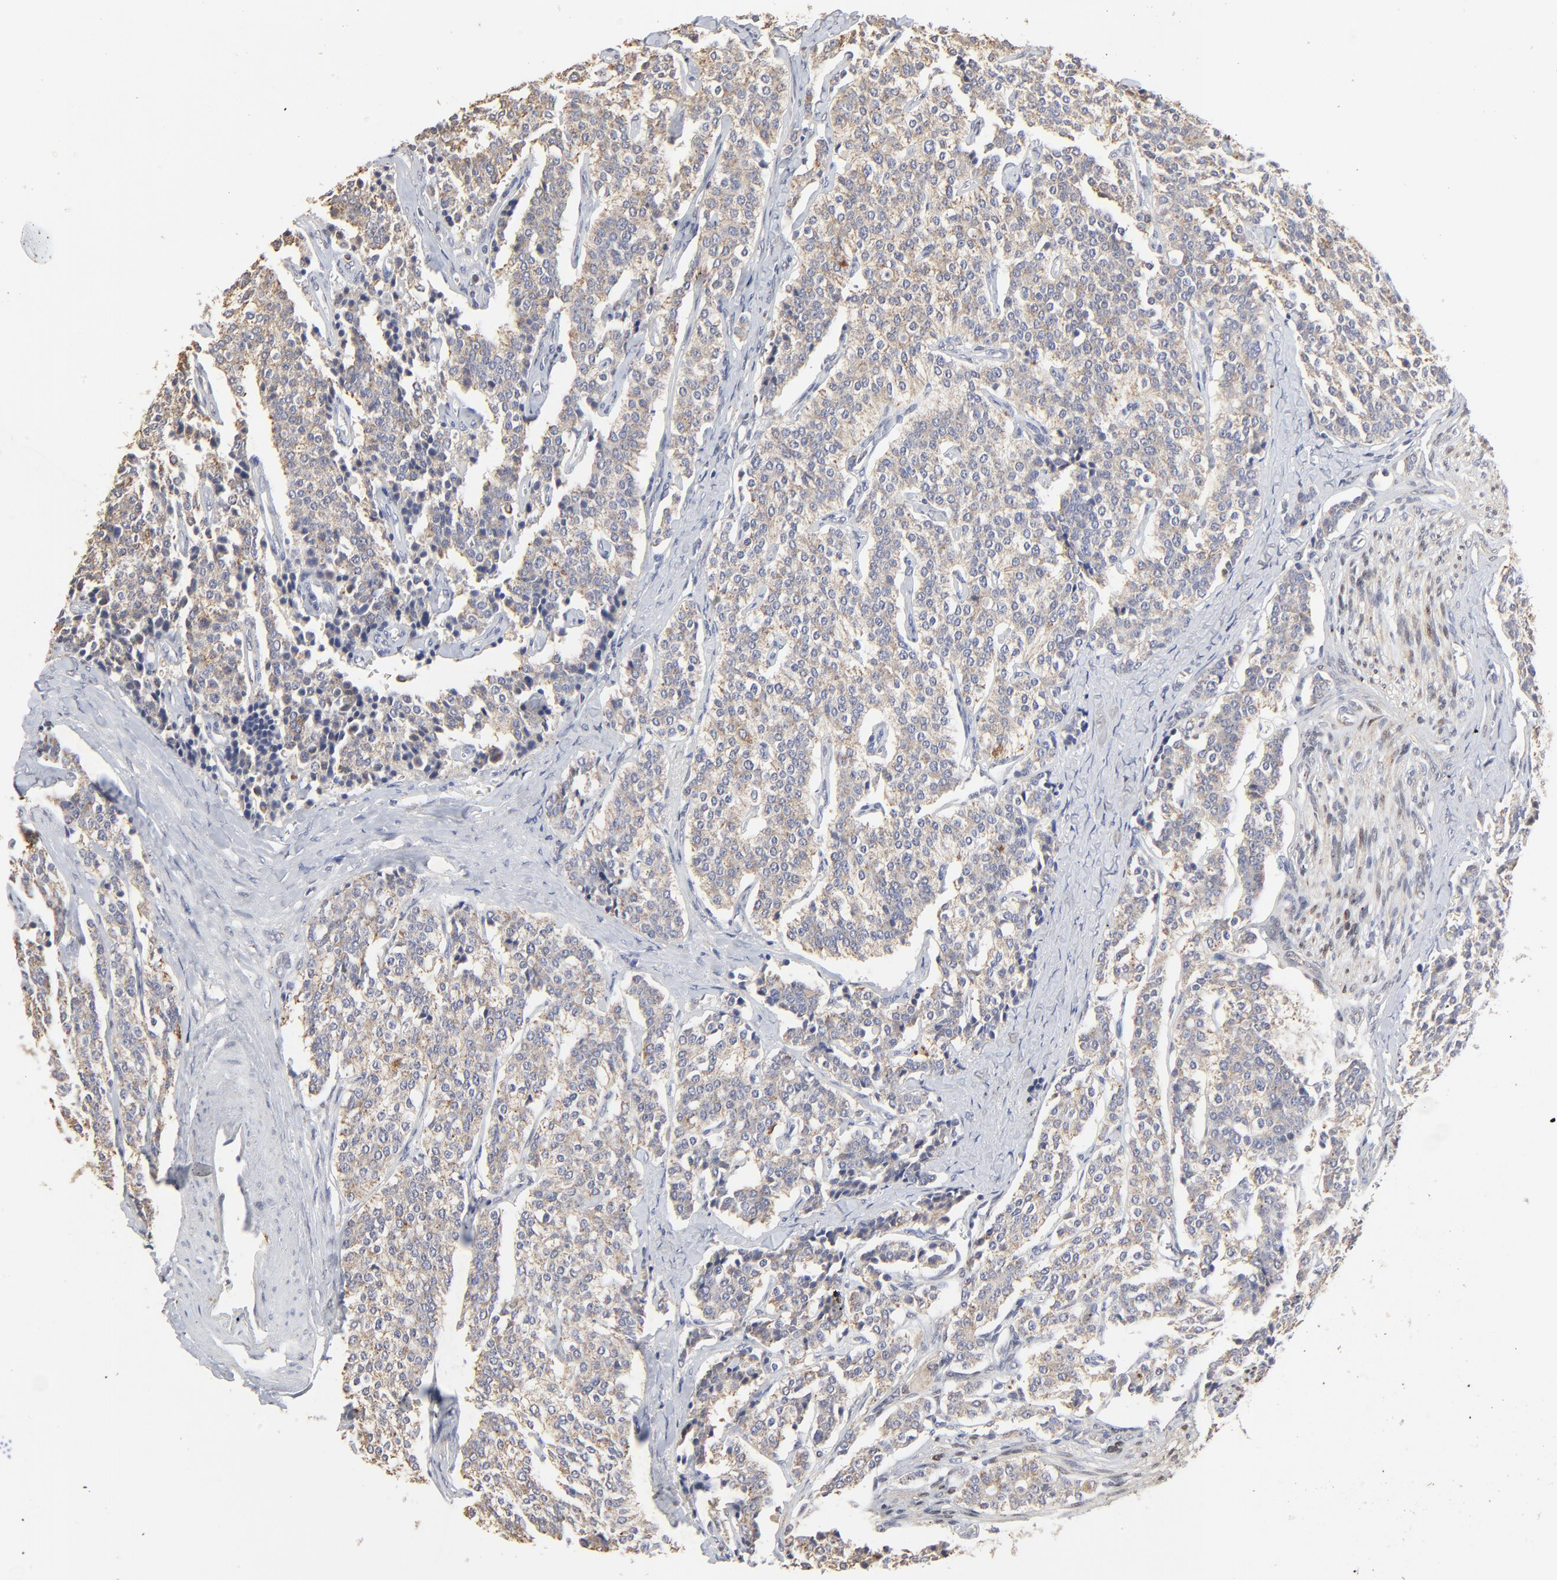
{"staining": {"intensity": "moderate", "quantity": ">75%", "location": "cytoplasmic/membranous"}, "tissue": "carcinoid", "cell_type": "Tumor cells", "image_type": "cancer", "snomed": [{"axis": "morphology", "description": "Carcinoid, malignant, NOS"}, {"axis": "topography", "description": "Small intestine"}], "caption": "Carcinoid stained with IHC shows moderate cytoplasmic/membranous staining in approximately >75% of tumor cells. (IHC, brightfield microscopy, high magnification).", "gene": "LGALS3", "patient": {"sex": "male", "age": 63}}